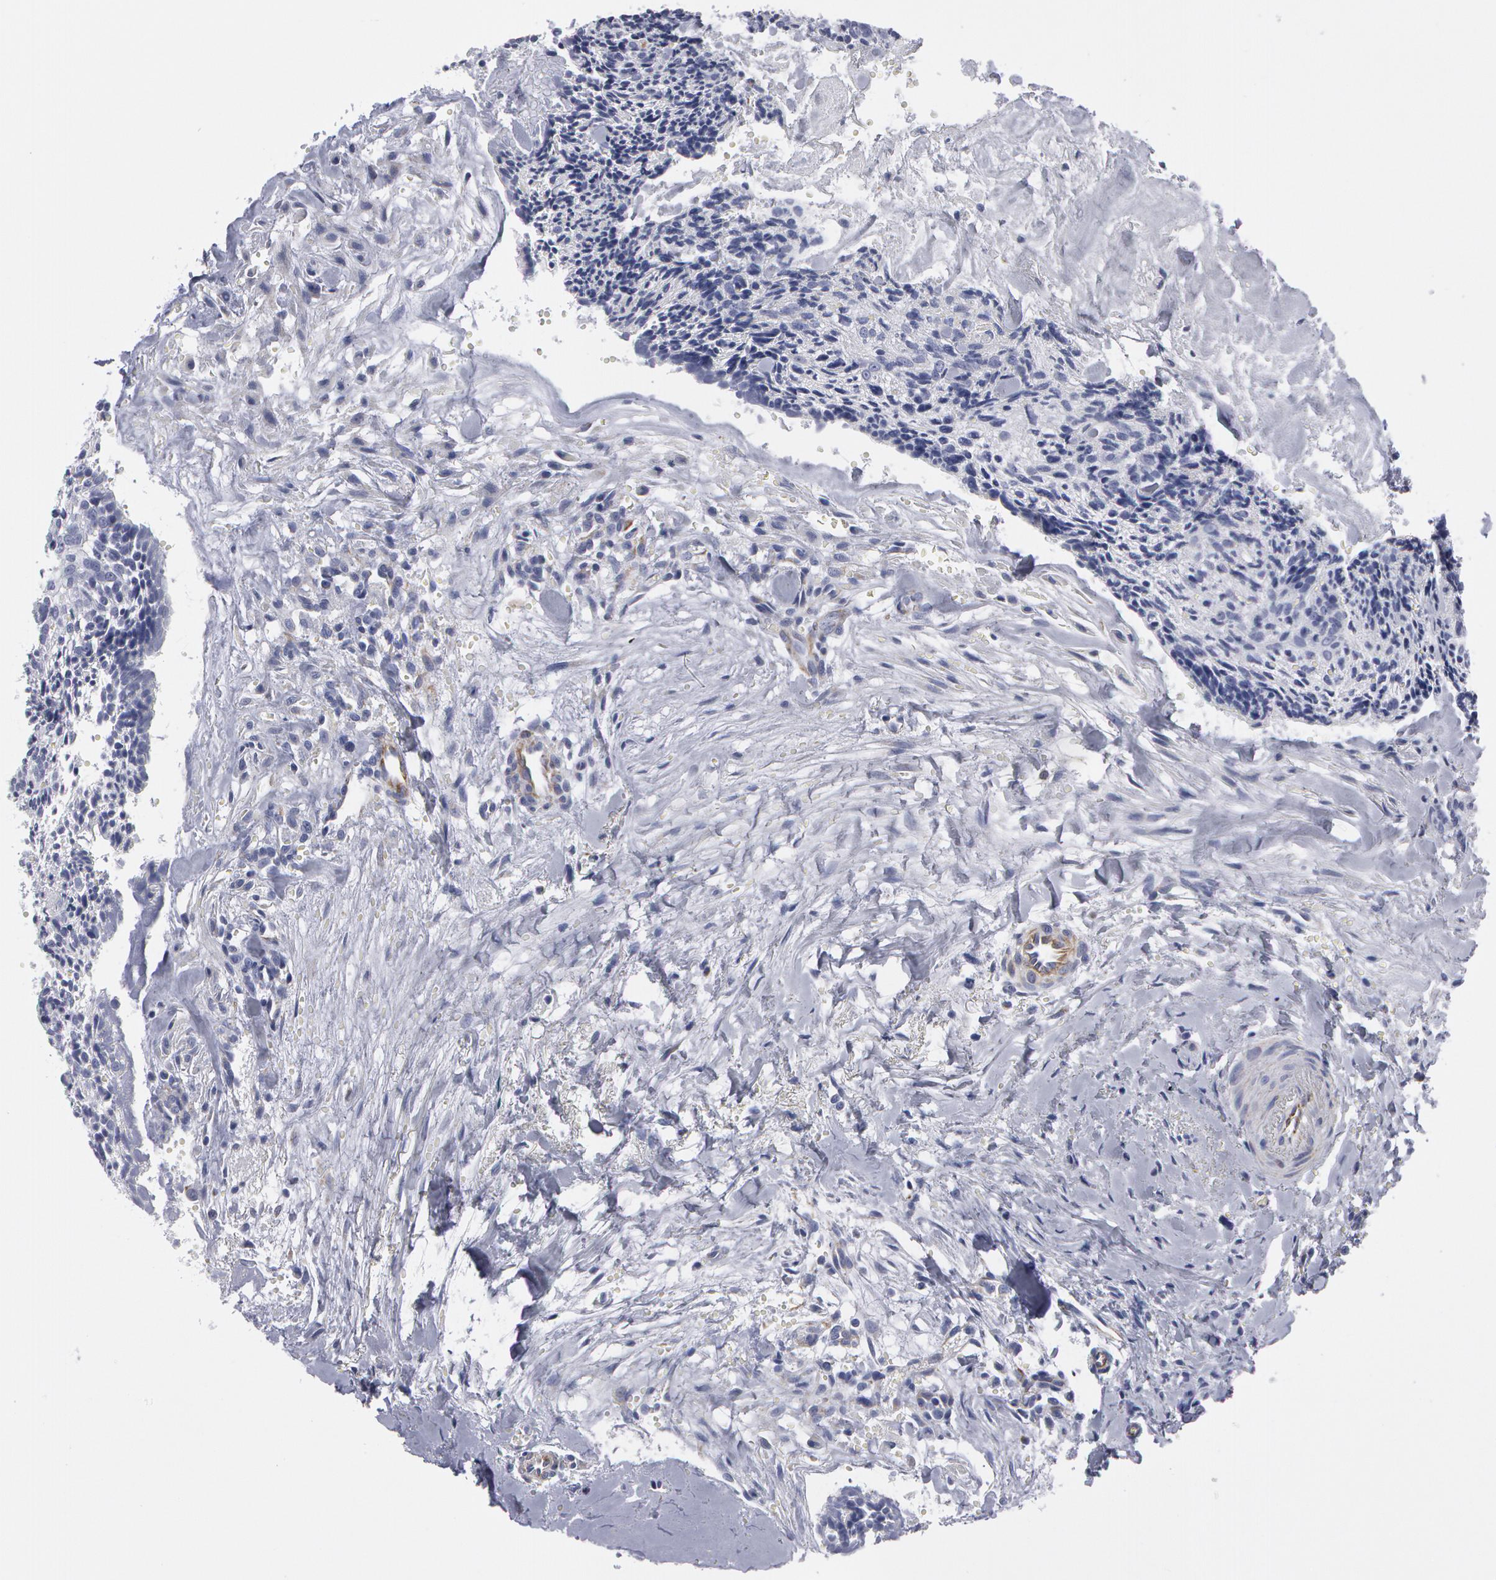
{"staining": {"intensity": "negative", "quantity": "none", "location": "none"}, "tissue": "head and neck cancer", "cell_type": "Tumor cells", "image_type": "cancer", "snomed": [{"axis": "morphology", "description": "Squamous cell carcinoma, NOS"}, {"axis": "topography", "description": "Salivary gland"}, {"axis": "topography", "description": "Head-Neck"}], "caption": "High power microscopy micrograph of an immunohistochemistry (IHC) histopathology image of head and neck squamous cell carcinoma, revealing no significant positivity in tumor cells.", "gene": "SMC1B", "patient": {"sex": "male", "age": 70}}